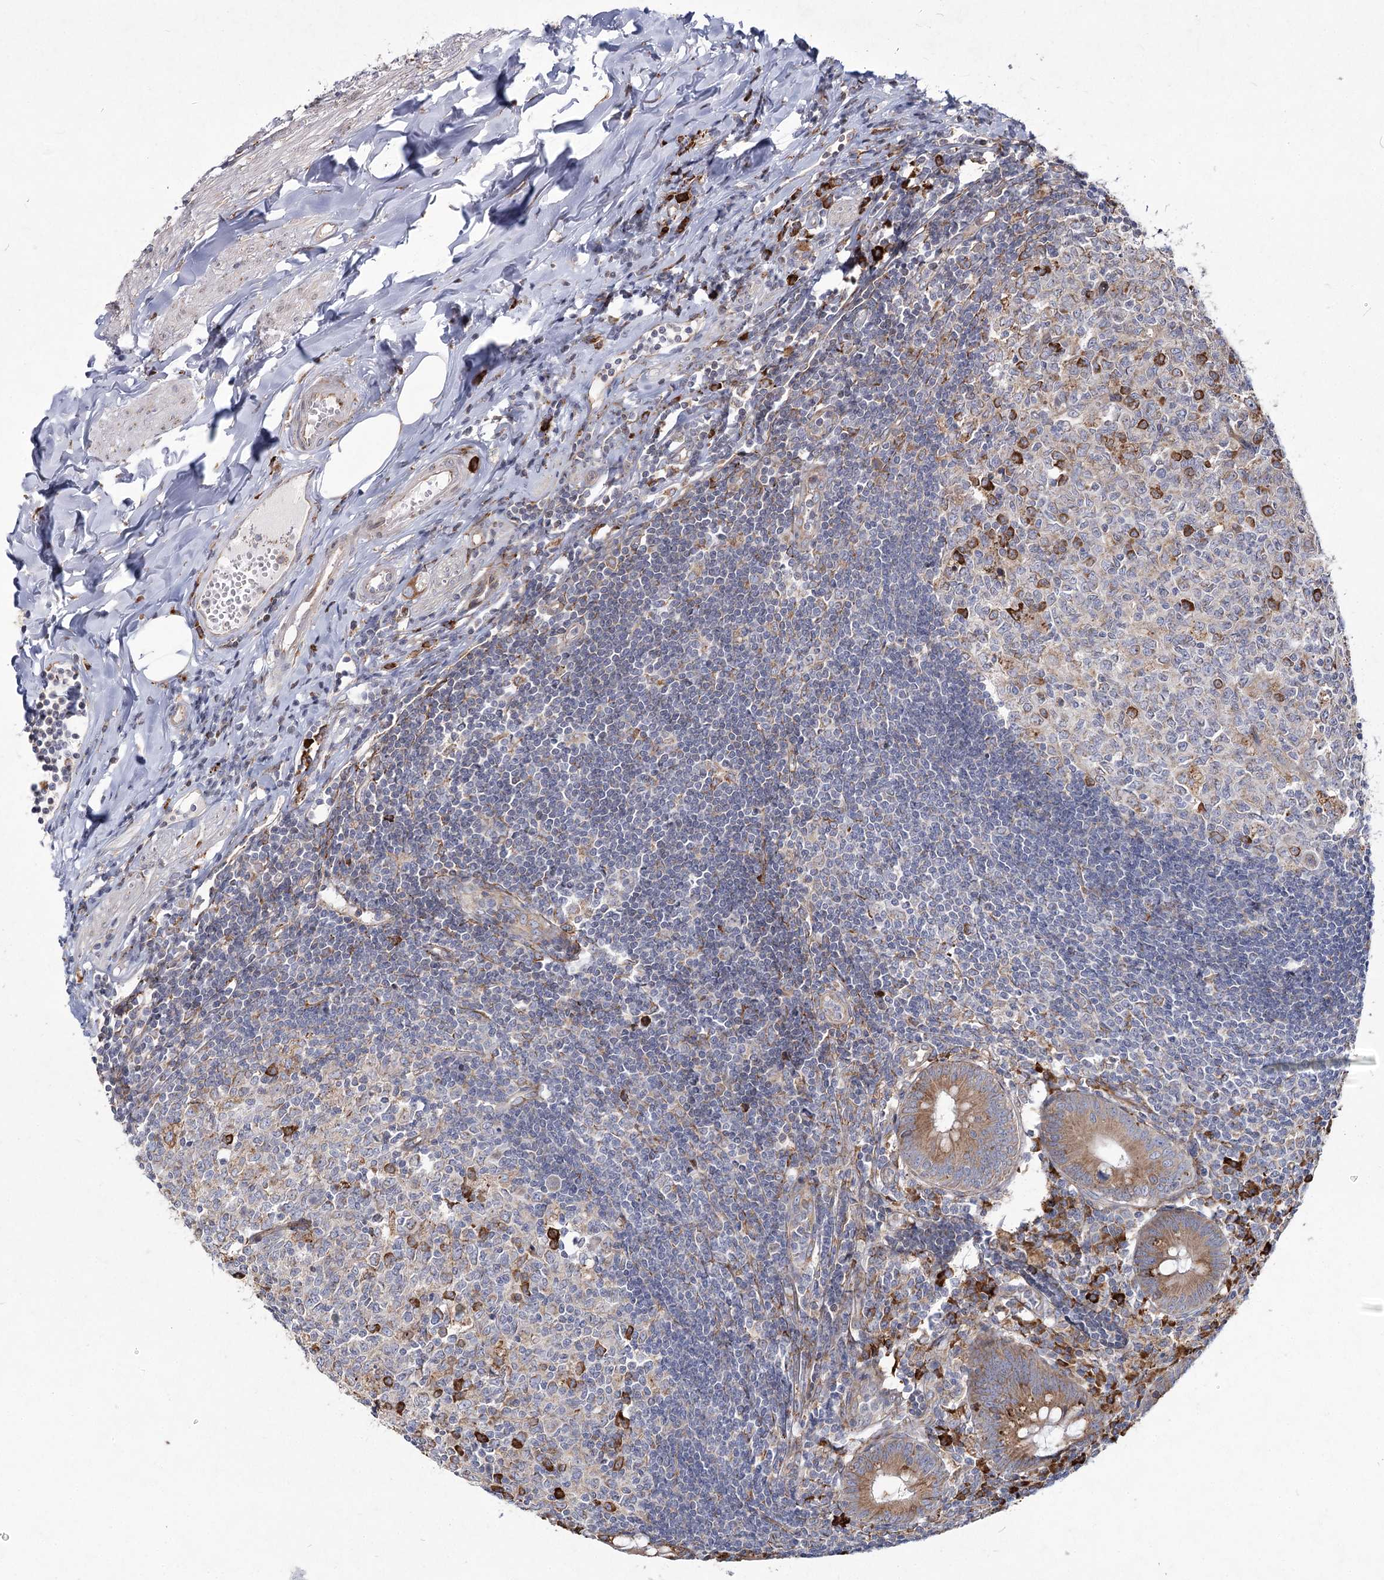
{"staining": {"intensity": "moderate", "quantity": ">75%", "location": "cytoplasmic/membranous"}, "tissue": "appendix", "cell_type": "Glandular cells", "image_type": "normal", "snomed": [{"axis": "morphology", "description": "Normal tissue, NOS"}, {"axis": "topography", "description": "Appendix"}], "caption": "Immunohistochemical staining of unremarkable human appendix displays medium levels of moderate cytoplasmic/membranous expression in approximately >75% of glandular cells.", "gene": "NHLRC2", "patient": {"sex": "female", "age": 54}}